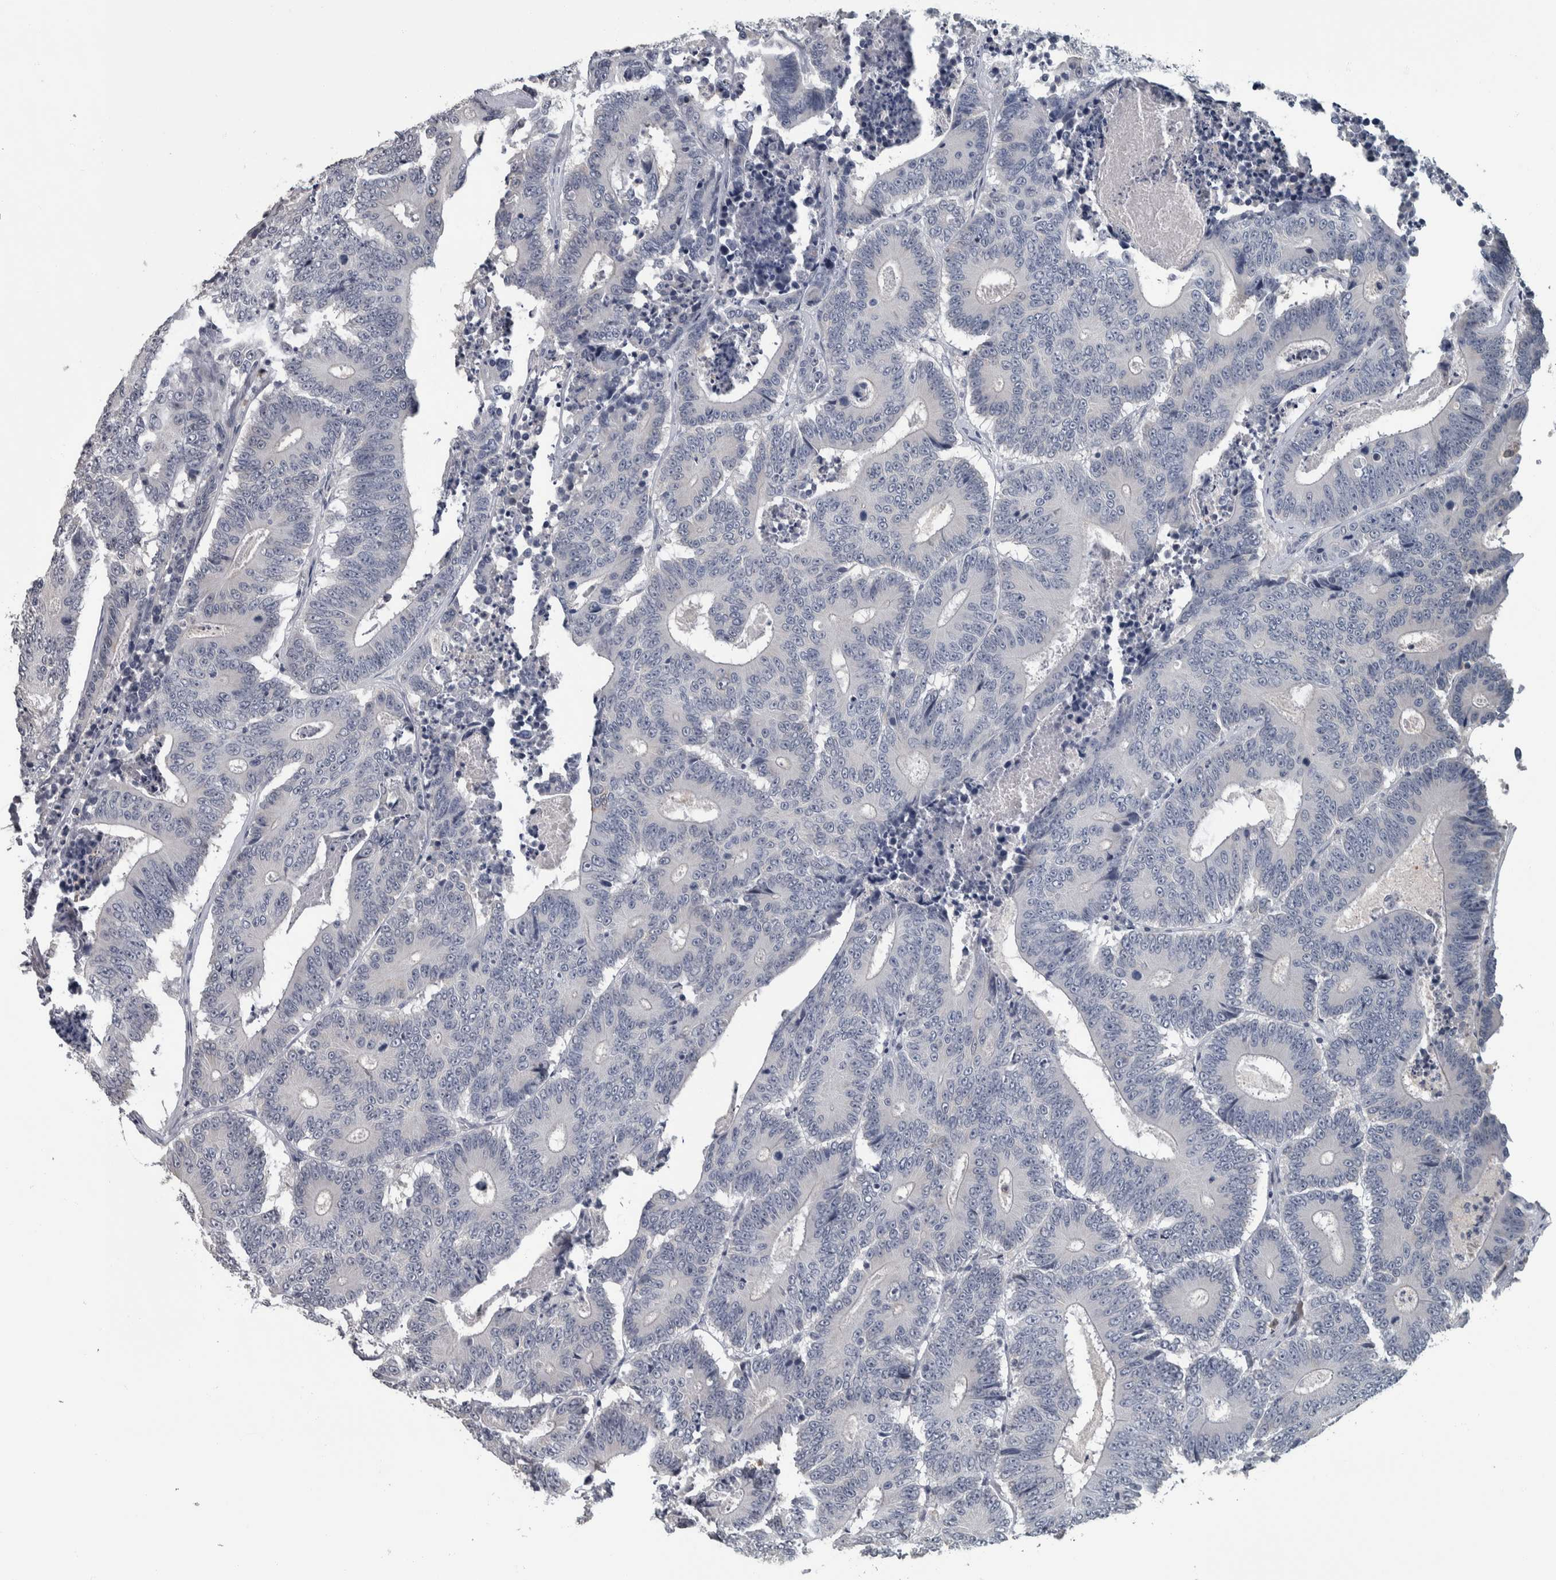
{"staining": {"intensity": "negative", "quantity": "none", "location": "none"}, "tissue": "colorectal cancer", "cell_type": "Tumor cells", "image_type": "cancer", "snomed": [{"axis": "morphology", "description": "Adenocarcinoma, NOS"}, {"axis": "topography", "description": "Colon"}], "caption": "High power microscopy photomicrograph of an immunohistochemistry micrograph of adenocarcinoma (colorectal), revealing no significant positivity in tumor cells.", "gene": "CAVIN4", "patient": {"sex": "male", "age": 83}}